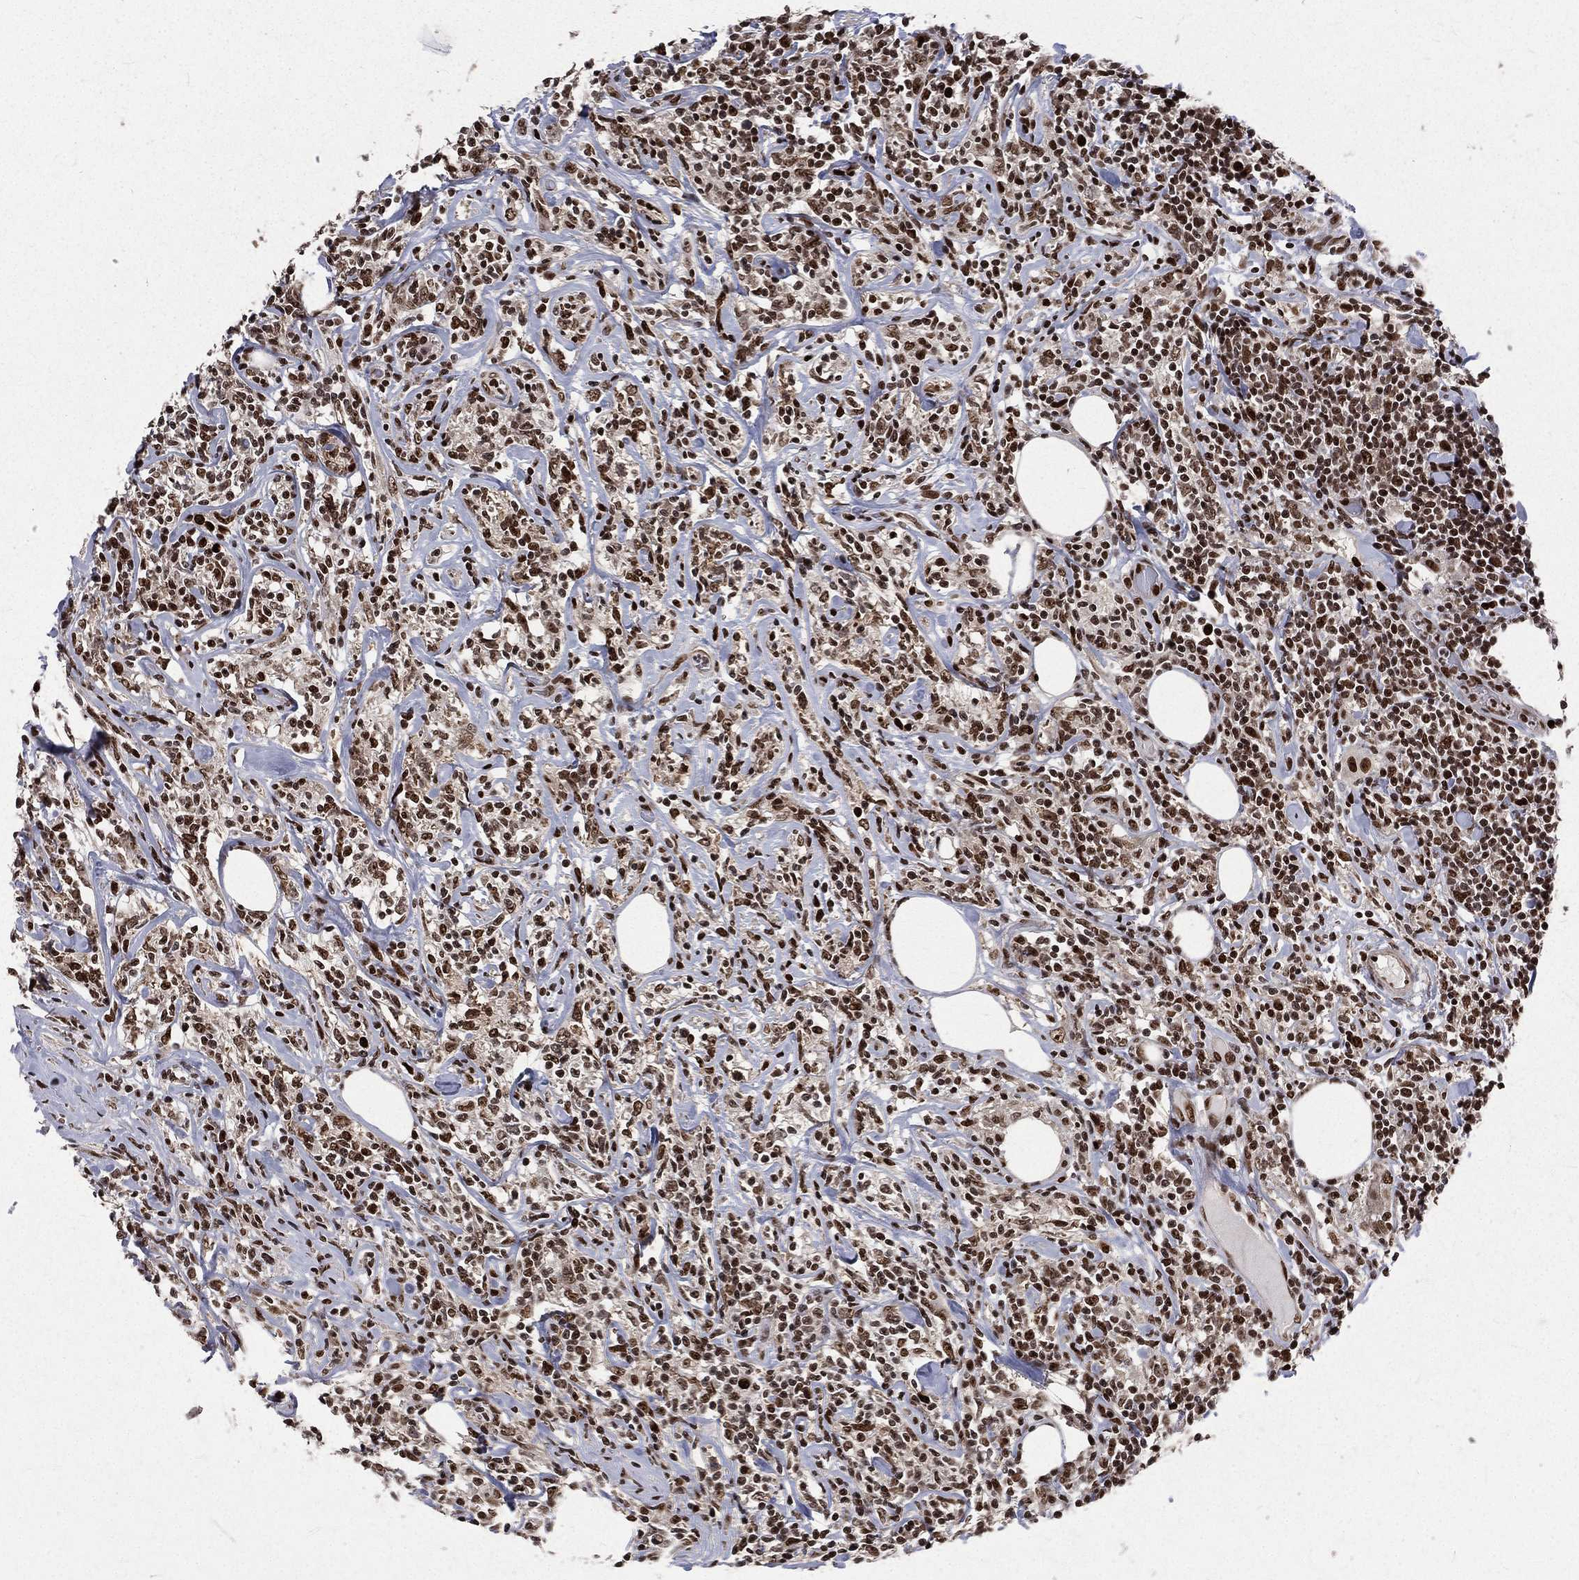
{"staining": {"intensity": "strong", "quantity": ">75%", "location": "nuclear"}, "tissue": "lymphoma", "cell_type": "Tumor cells", "image_type": "cancer", "snomed": [{"axis": "morphology", "description": "Malignant lymphoma, non-Hodgkin's type, High grade"}, {"axis": "topography", "description": "Lymph node"}], "caption": "Immunohistochemical staining of lymphoma shows strong nuclear protein staining in about >75% of tumor cells.", "gene": "POLB", "patient": {"sex": "female", "age": 84}}